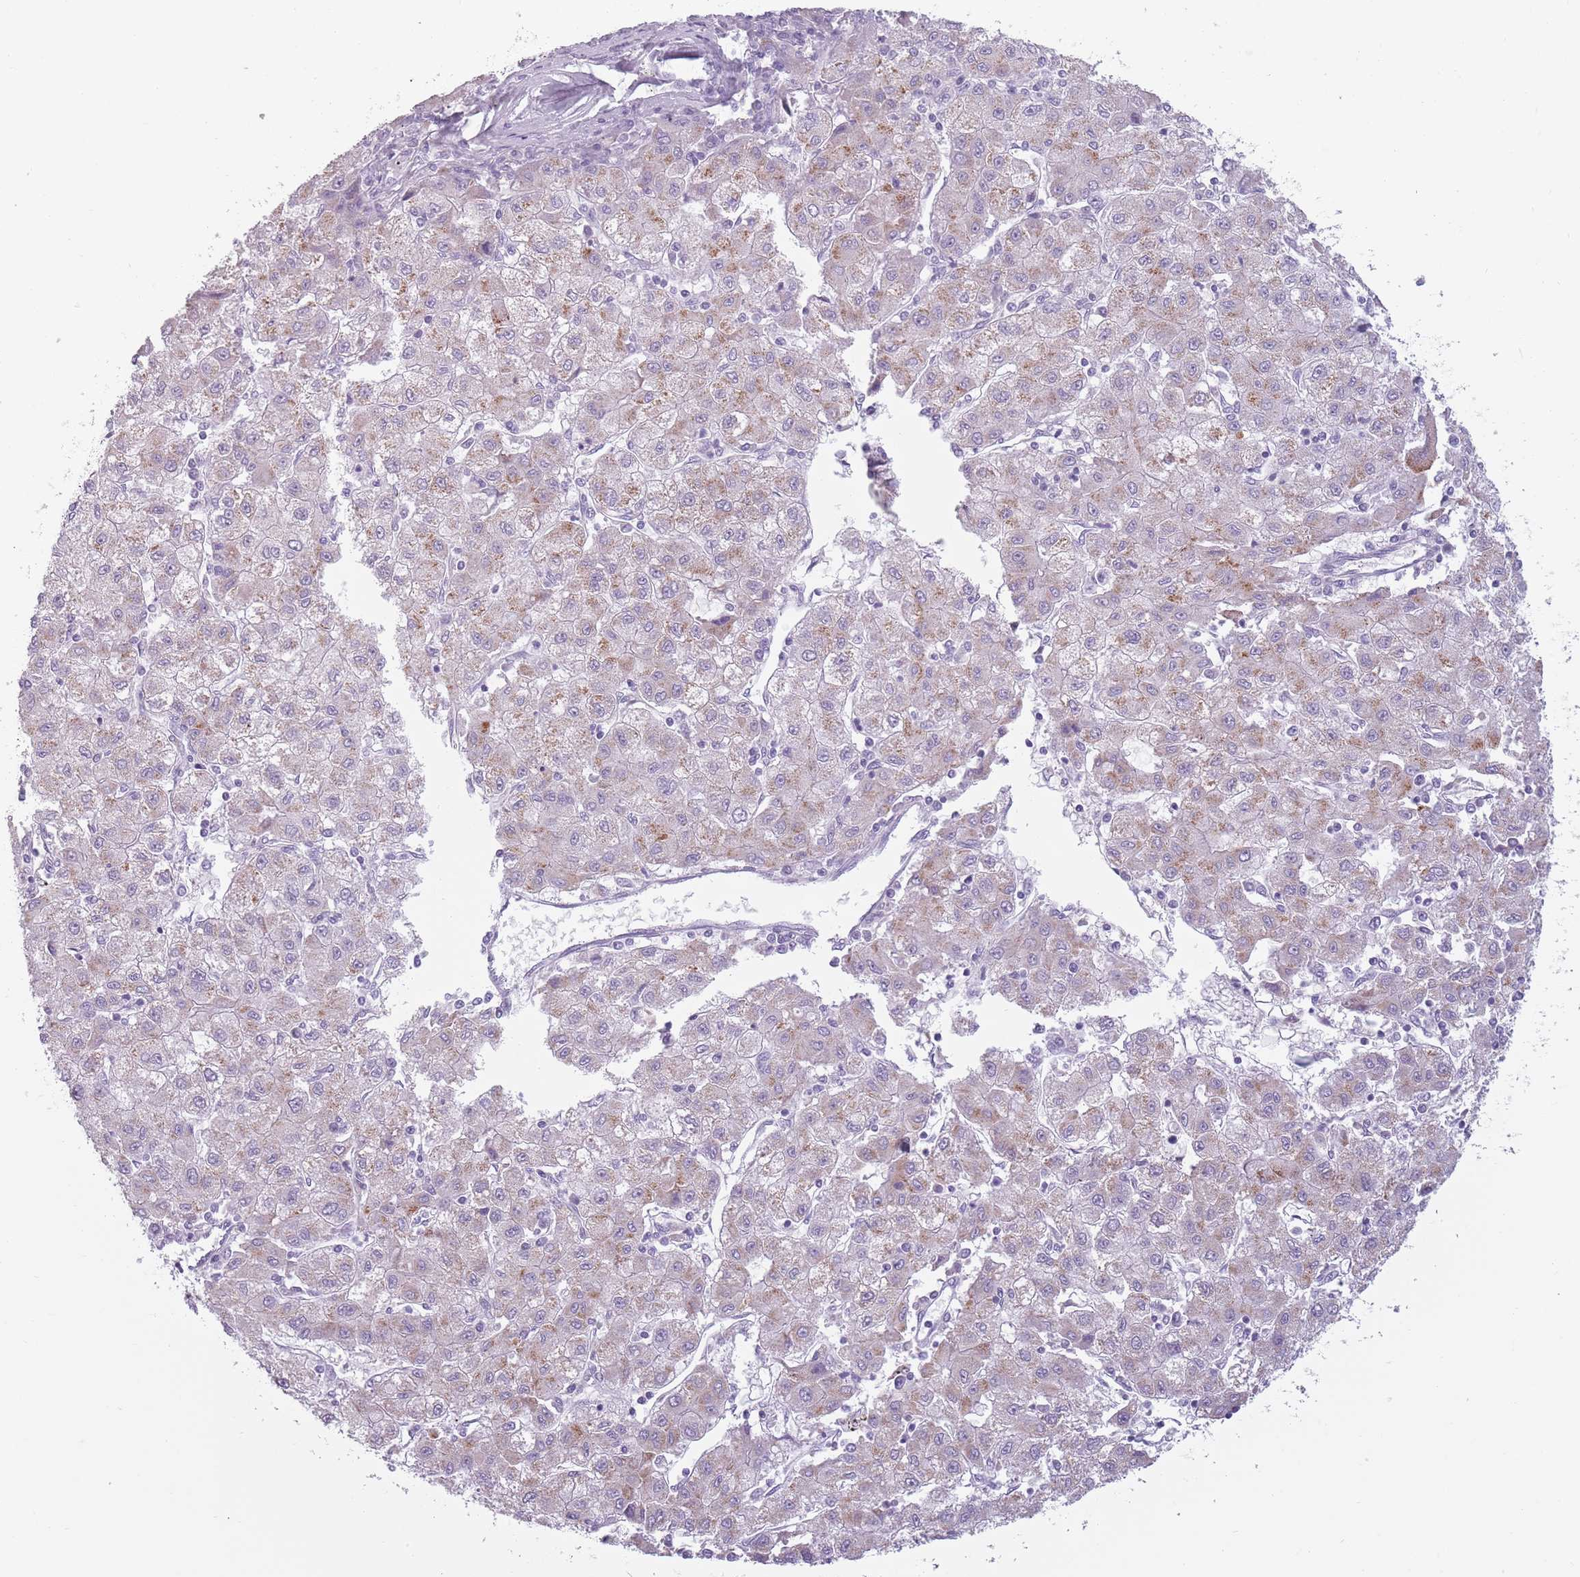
{"staining": {"intensity": "weak", "quantity": "25%-75%", "location": "cytoplasmic/membranous"}, "tissue": "liver cancer", "cell_type": "Tumor cells", "image_type": "cancer", "snomed": [{"axis": "morphology", "description": "Carcinoma, Hepatocellular, NOS"}, {"axis": "topography", "description": "Liver"}], "caption": "Protein staining of liver hepatocellular carcinoma tissue exhibits weak cytoplasmic/membranous positivity in approximately 25%-75% of tumor cells.", "gene": "MEGF8", "patient": {"sex": "male", "age": 72}}